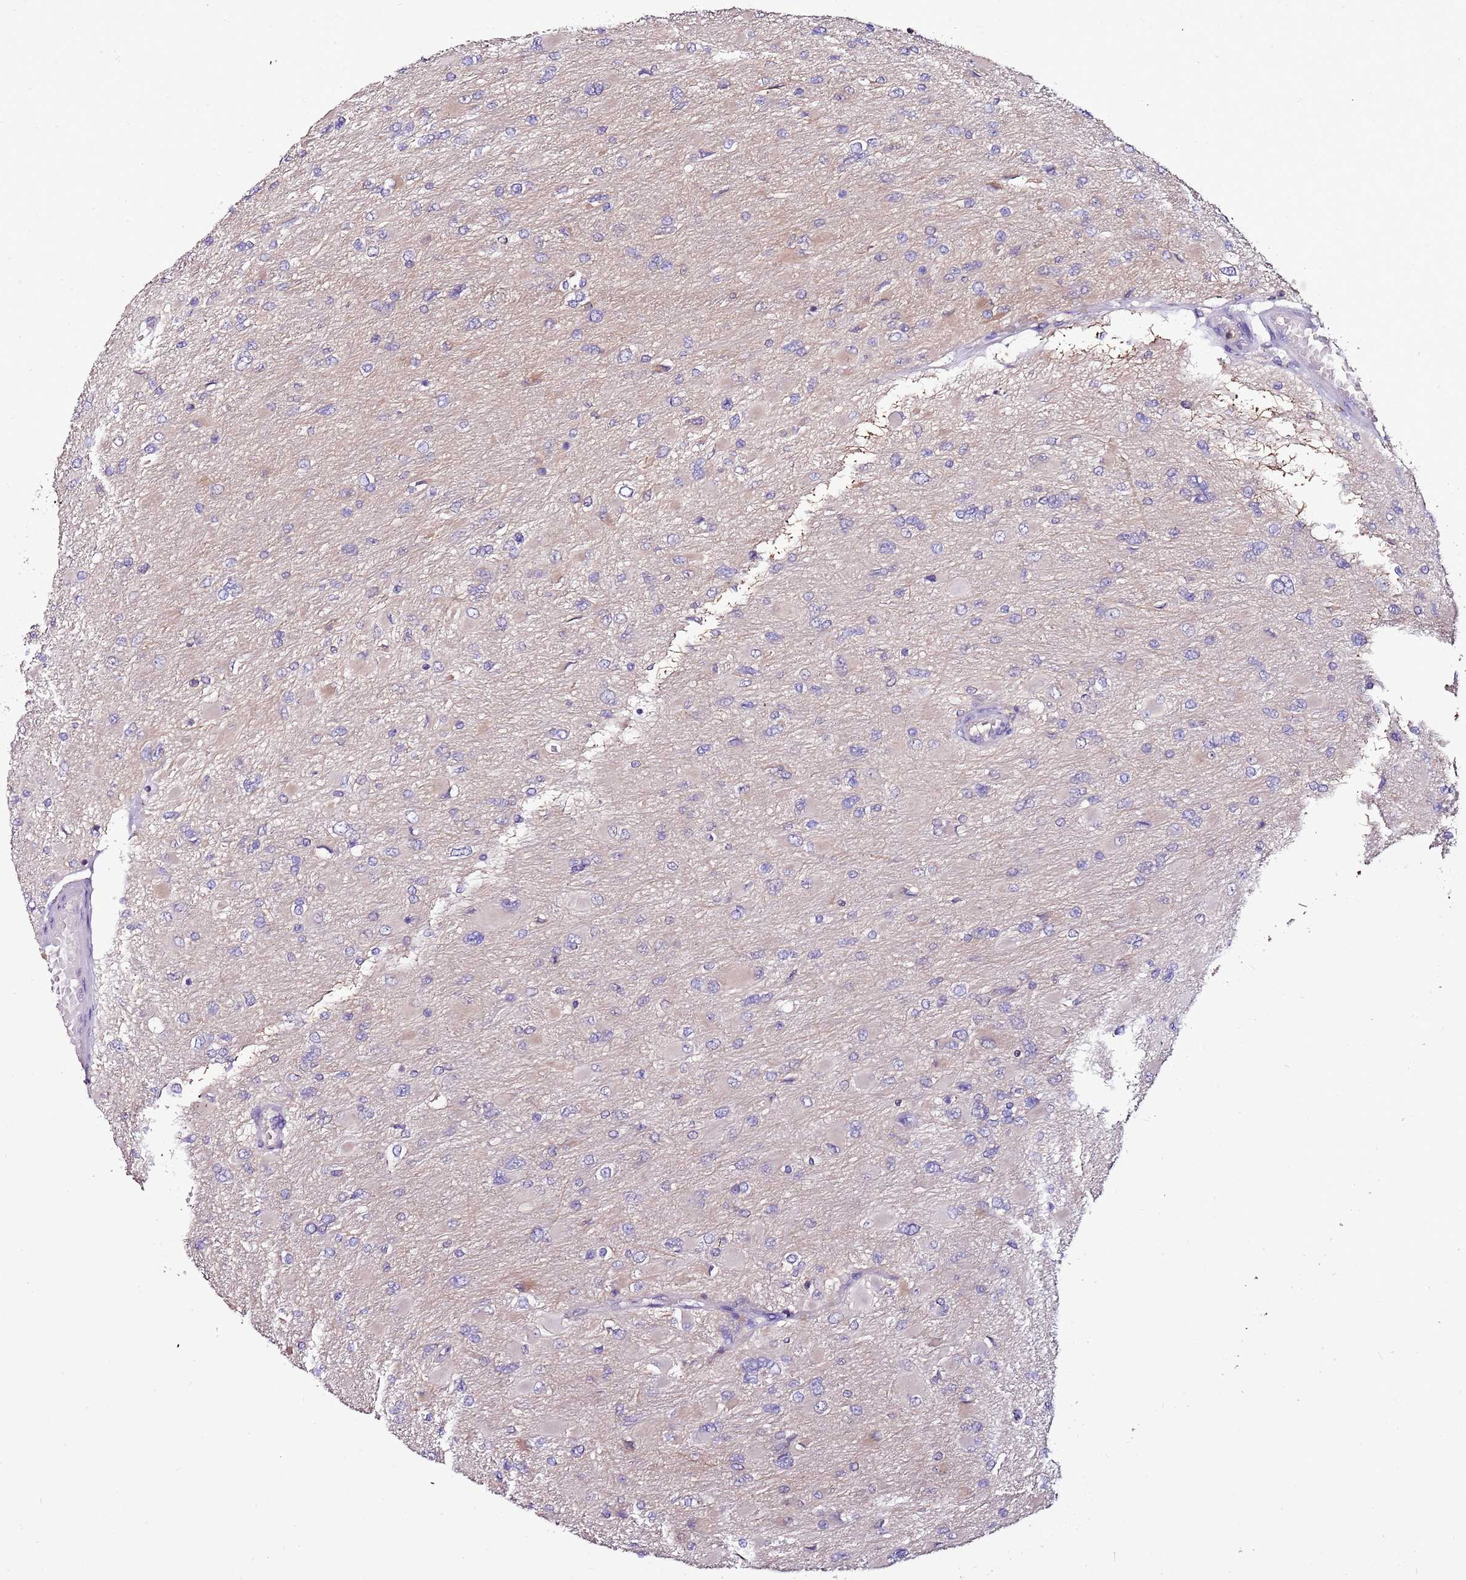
{"staining": {"intensity": "negative", "quantity": "none", "location": "none"}, "tissue": "glioma", "cell_type": "Tumor cells", "image_type": "cancer", "snomed": [{"axis": "morphology", "description": "Glioma, malignant, High grade"}, {"axis": "topography", "description": "Cerebral cortex"}], "caption": "Tumor cells show no significant positivity in glioma.", "gene": "IGIP", "patient": {"sex": "female", "age": 36}}